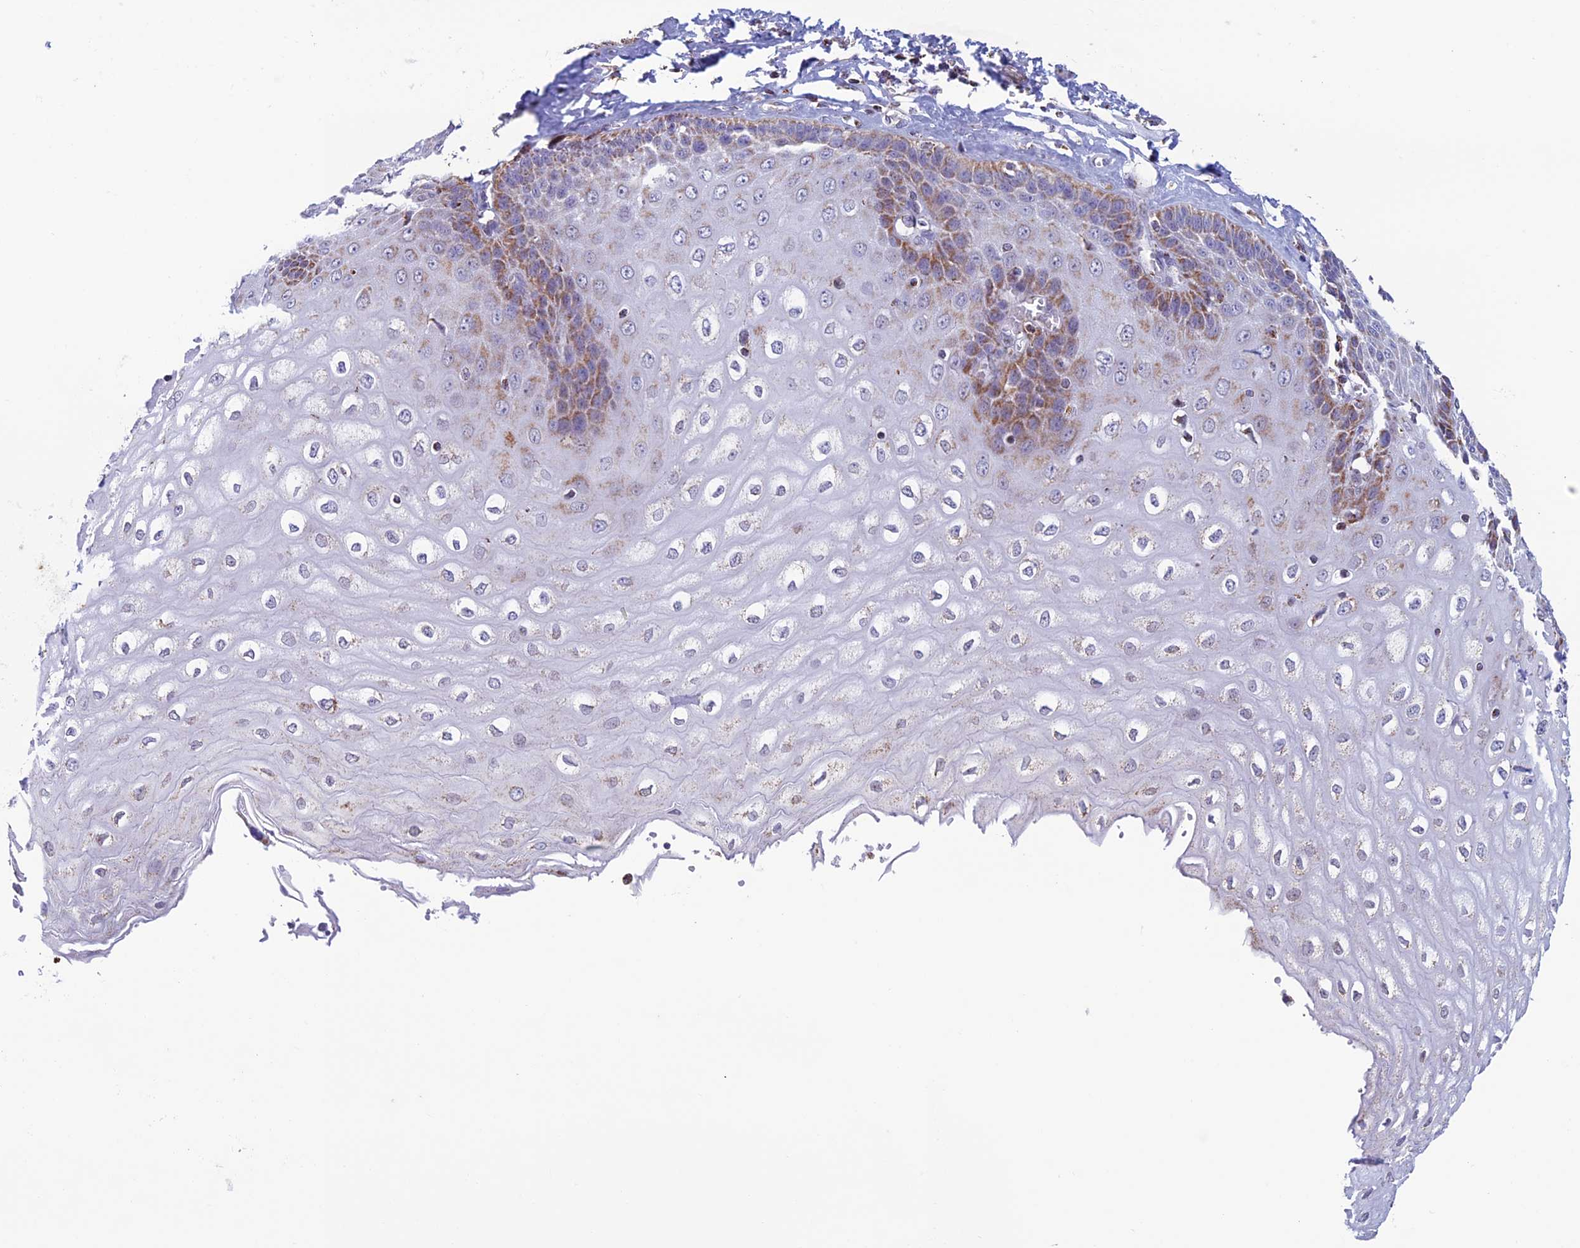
{"staining": {"intensity": "moderate", "quantity": "25%-75%", "location": "cytoplasmic/membranous"}, "tissue": "esophagus", "cell_type": "Squamous epithelial cells", "image_type": "normal", "snomed": [{"axis": "morphology", "description": "Normal tissue, NOS"}, {"axis": "topography", "description": "Esophagus"}], "caption": "Normal esophagus exhibits moderate cytoplasmic/membranous expression in approximately 25%-75% of squamous epithelial cells, visualized by immunohistochemistry. (Brightfield microscopy of DAB IHC at high magnification).", "gene": "ZNG1A", "patient": {"sex": "male", "age": 60}}